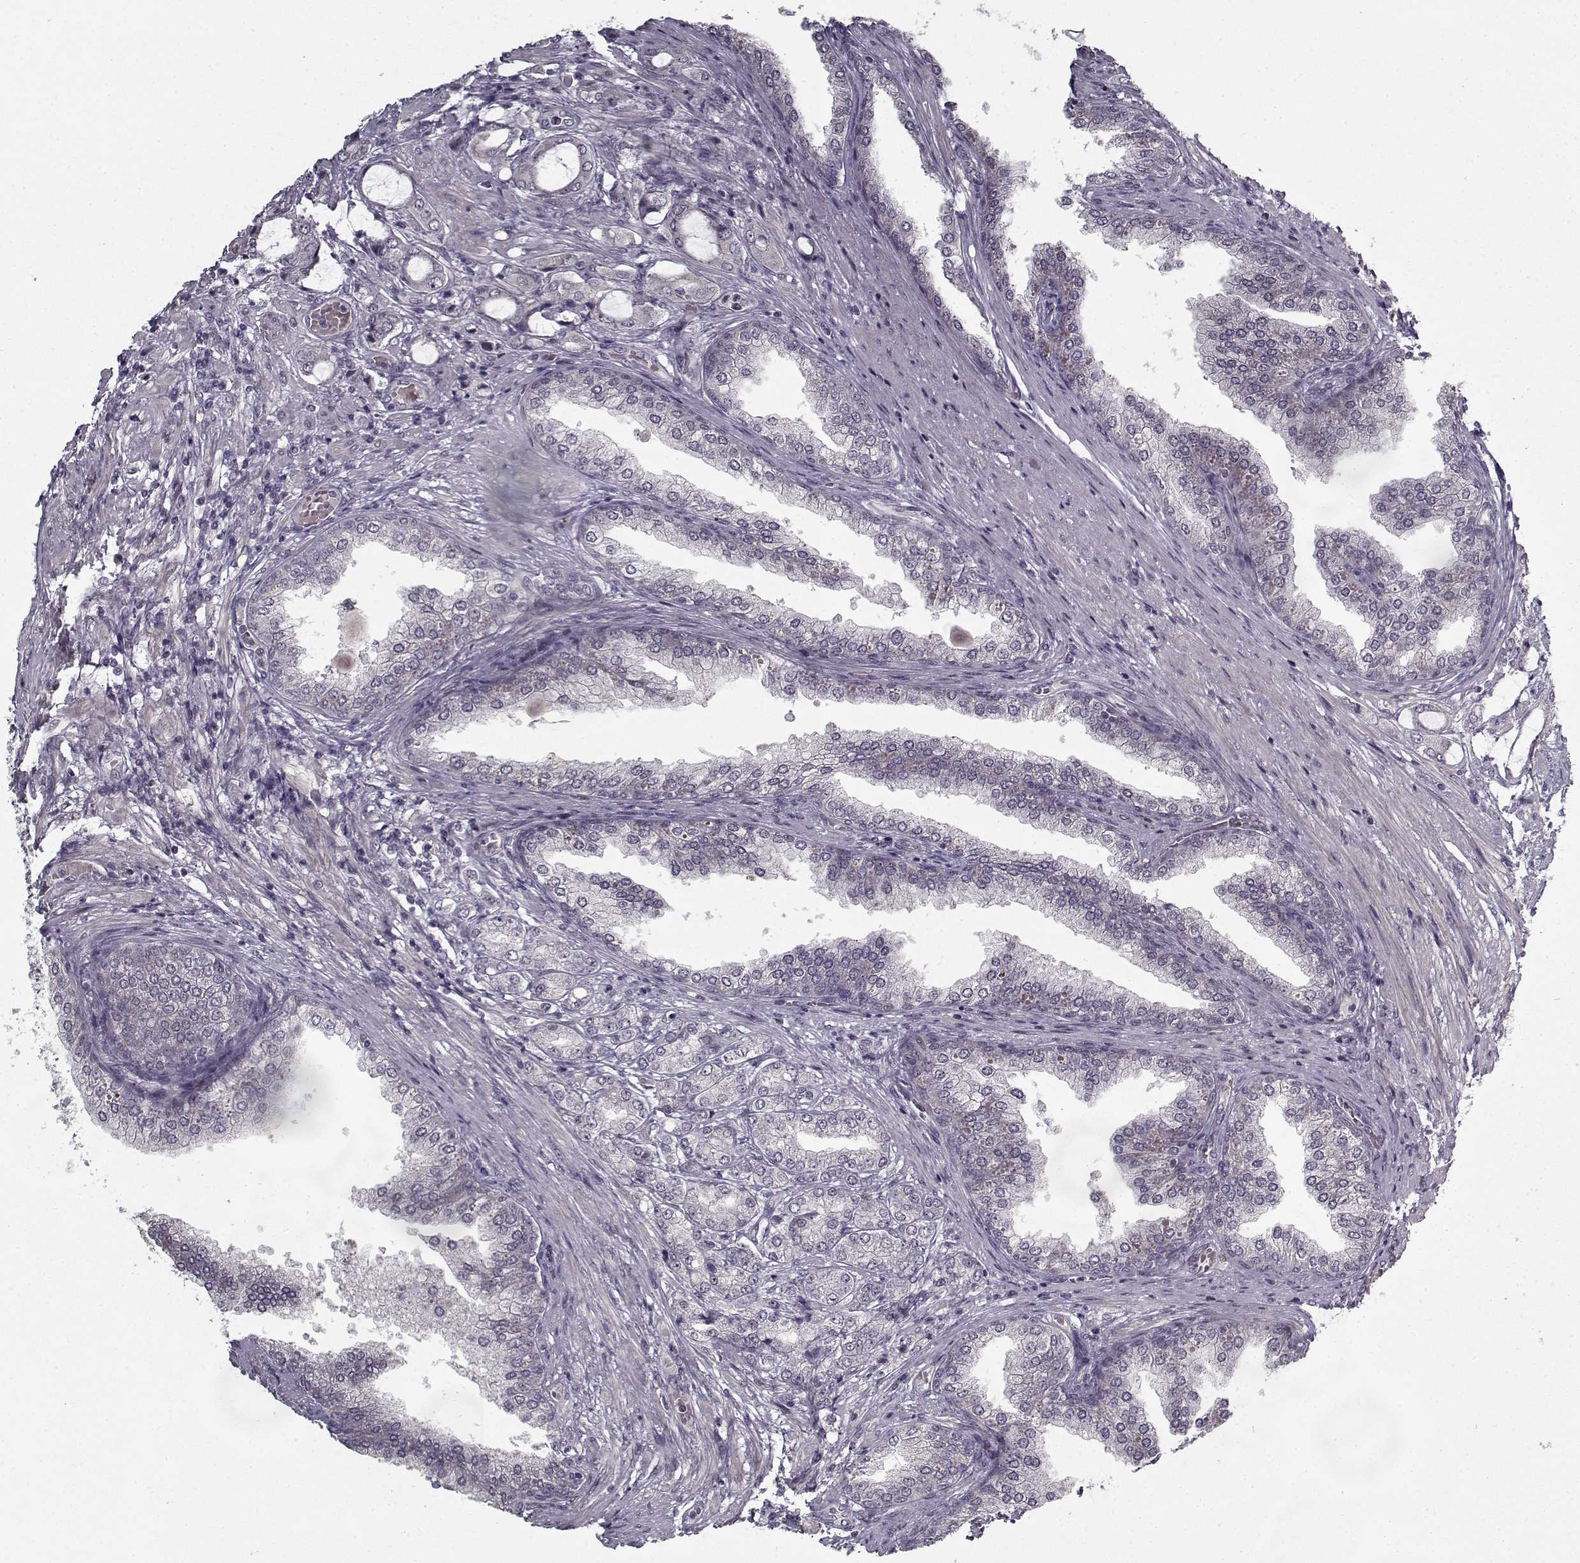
{"staining": {"intensity": "negative", "quantity": "none", "location": "none"}, "tissue": "prostate cancer", "cell_type": "Tumor cells", "image_type": "cancer", "snomed": [{"axis": "morphology", "description": "Adenocarcinoma, NOS"}, {"axis": "topography", "description": "Prostate"}], "caption": "This is an immunohistochemistry histopathology image of human prostate cancer. There is no staining in tumor cells.", "gene": "LAMA2", "patient": {"sex": "male", "age": 63}}